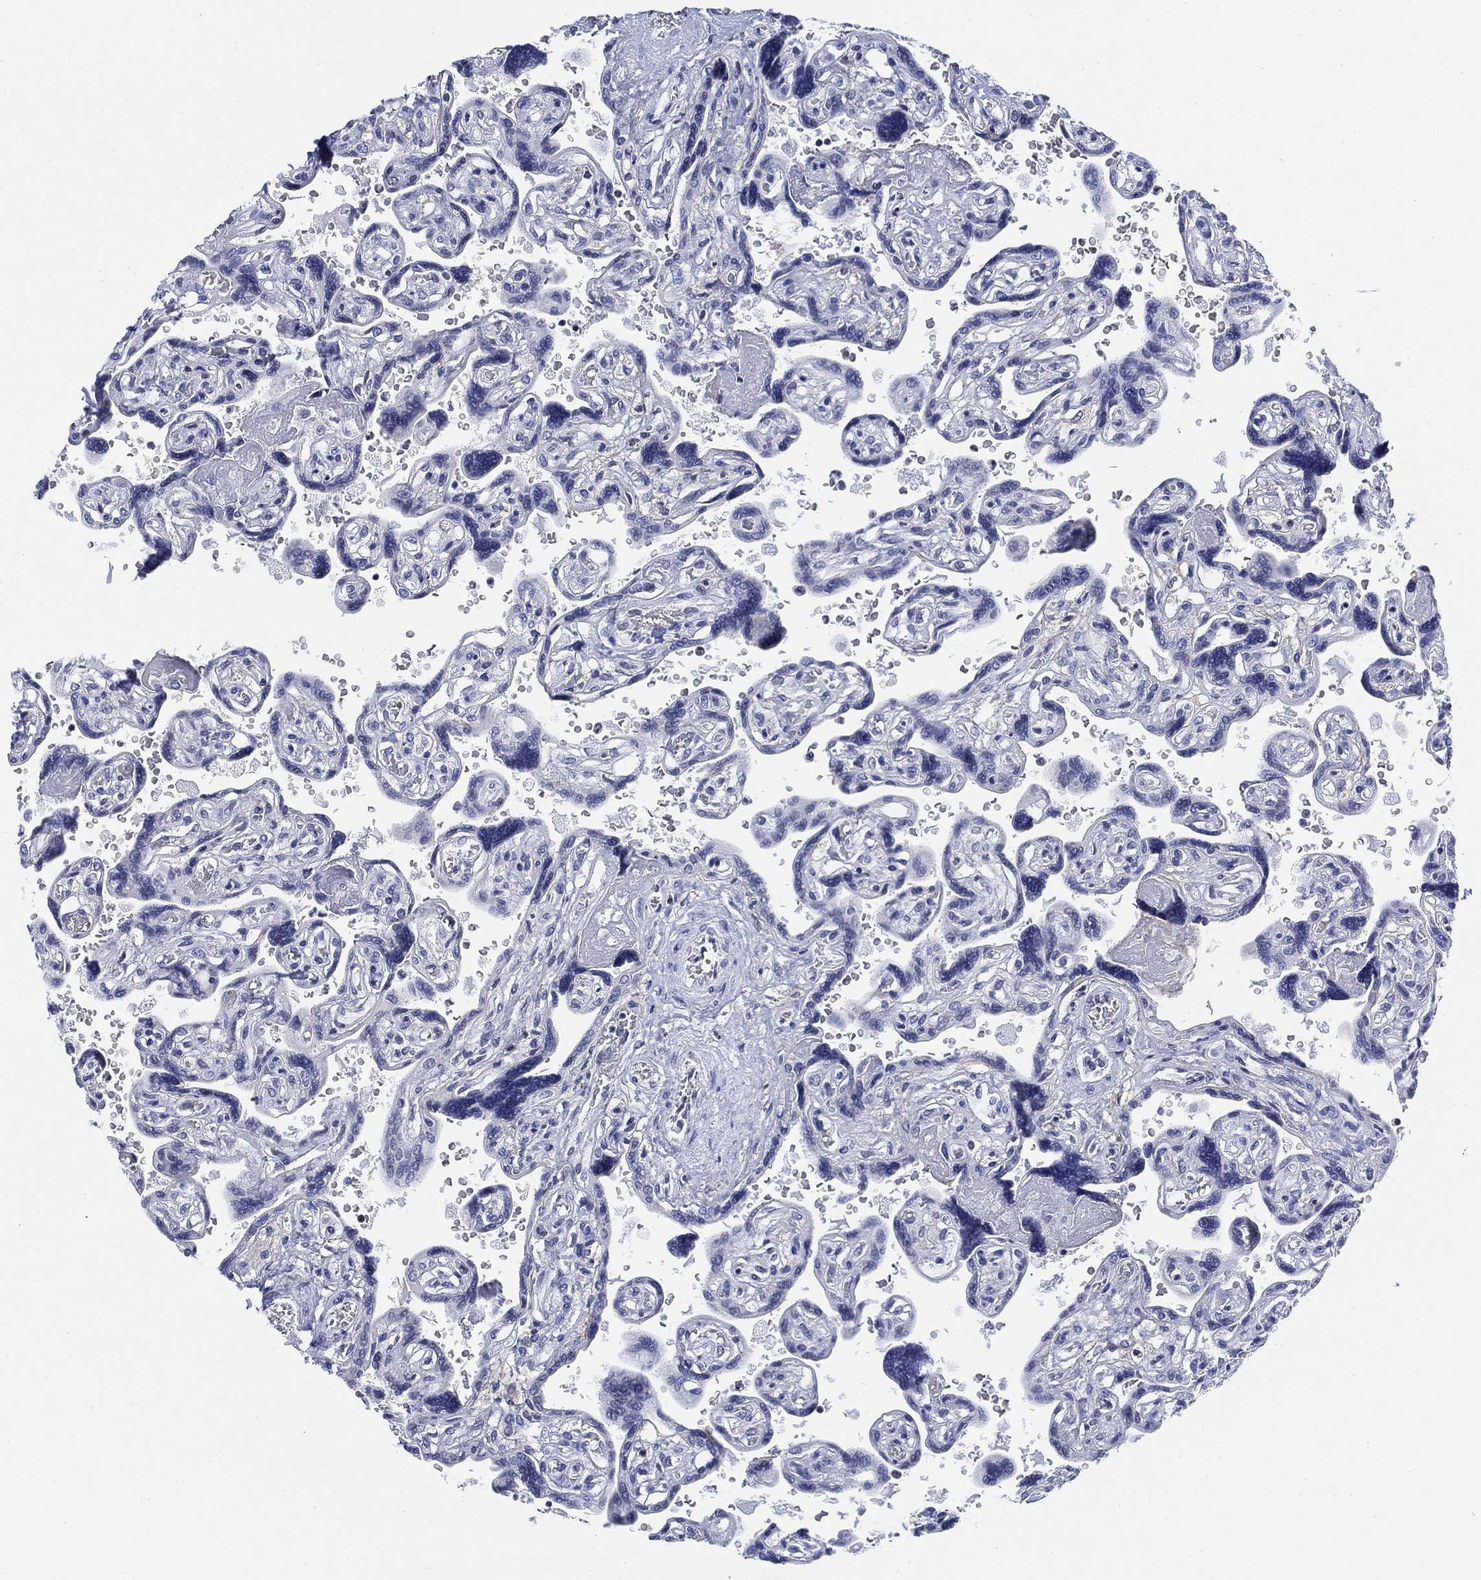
{"staining": {"intensity": "negative", "quantity": "none", "location": "none"}, "tissue": "placenta", "cell_type": "Trophoblastic cells", "image_type": "normal", "snomed": [{"axis": "morphology", "description": "Normal tissue, NOS"}, {"axis": "topography", "description": "Placenta"}], "caption": "Immunohistochemical staining of unremarkable human placenta demonstrates no significant expression in trophoblastic cells. Nuclei are stained in blue.", "gene": "FYB1", "patient": {"sex": "female", "age": 32}}